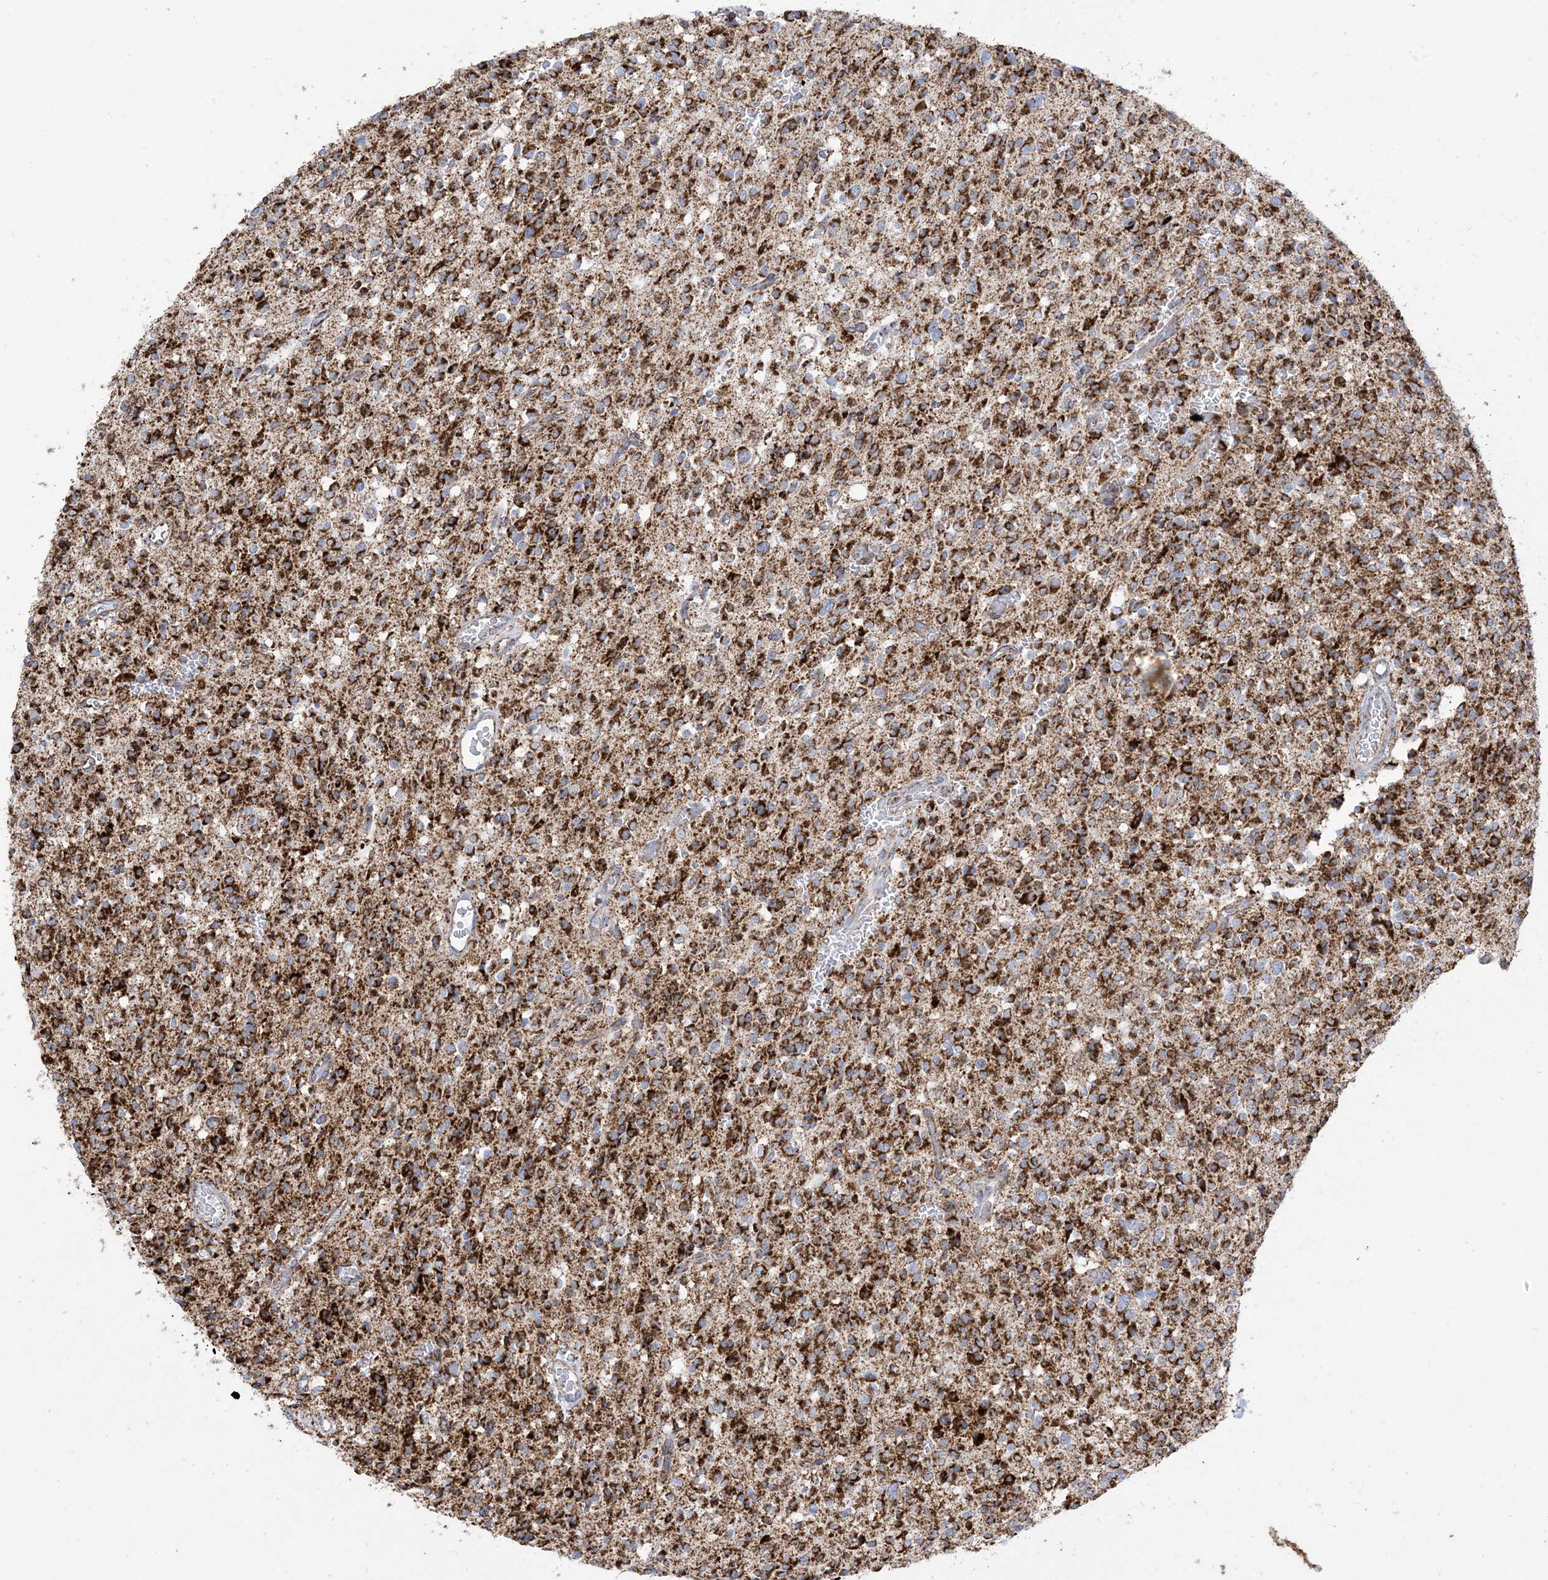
{"staining": {"intensity": "strong", "quantity": ">75%", "location": "cytoplasmic/membranous"}, "tissue": "glioma", "cell_type": "Tumor cells", "image_type": "cancer", "snomed": [{"axis": "morphology", "description": "Glioma, malignant, High grade"}, {"axis": "topography", "description": "Brain"}], "caption": "Strong cytoplasmic/membranous protein positivity is appreciated in about >75% of tumor cells in glioma. (Stains: DAB in brown, nuclei in blue, Microscopy: brightfield microscopy at high magnification).", "gene": "SAMM50", "patient": {"sex": "male", "age": 34}}